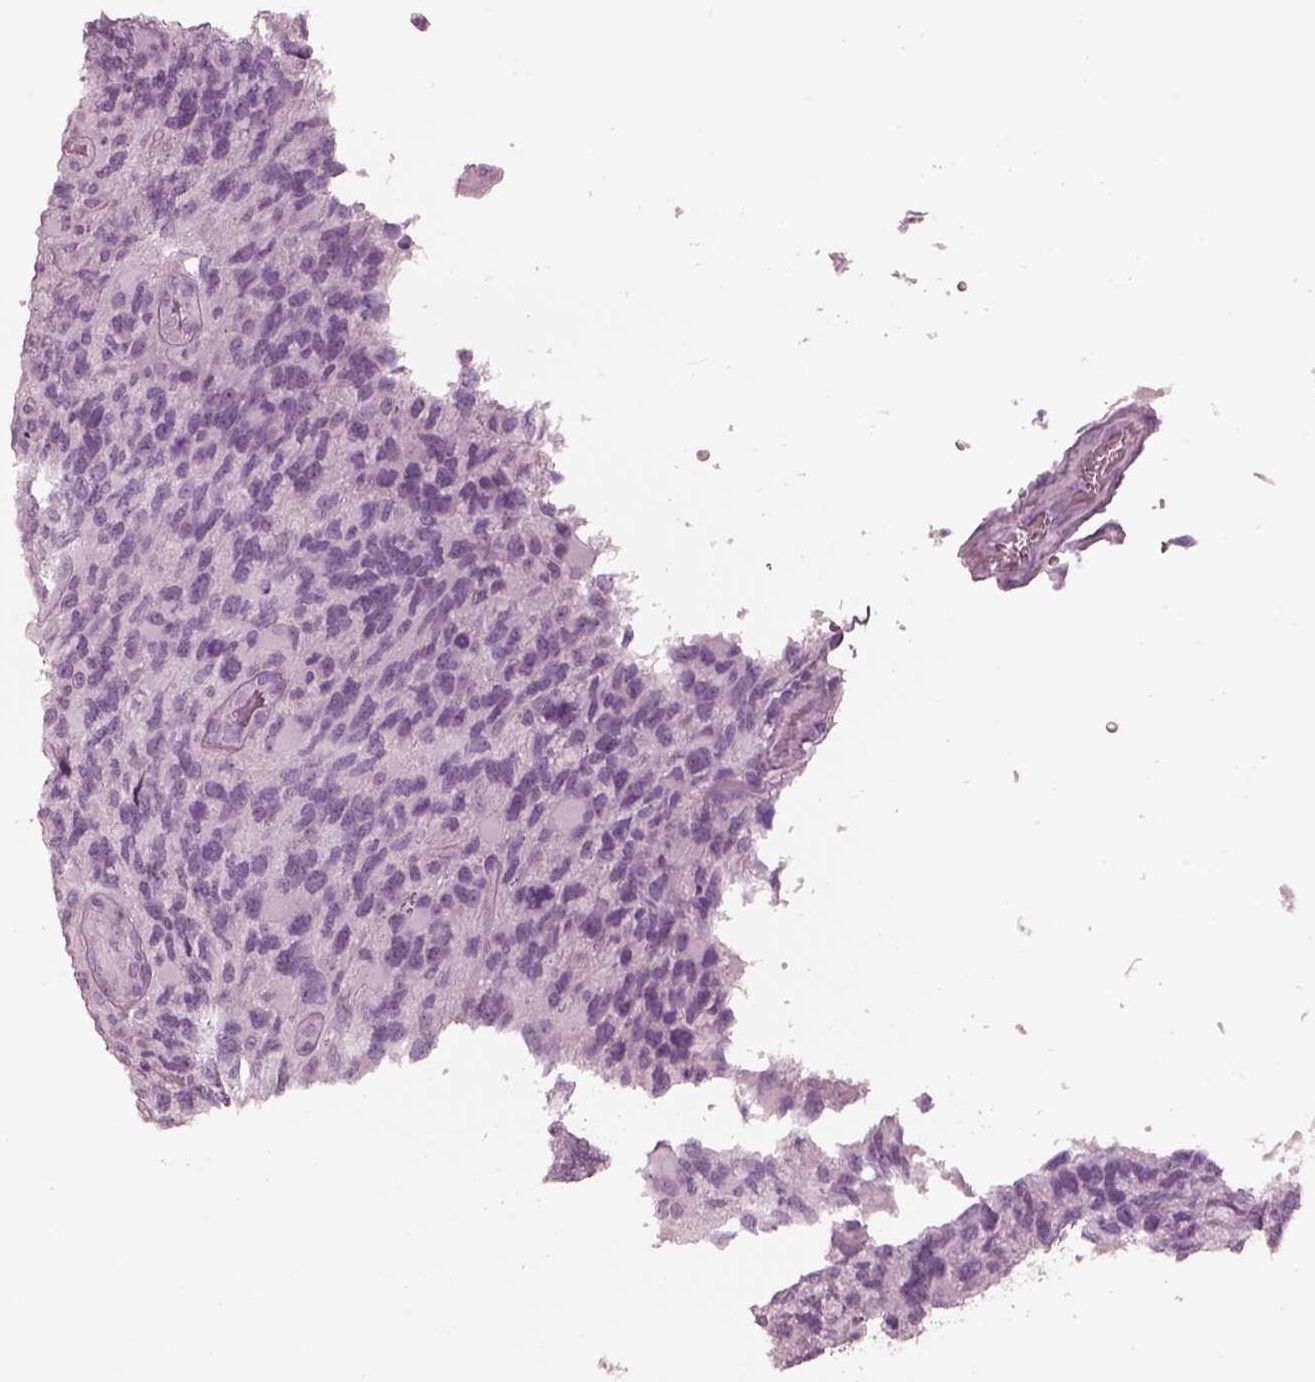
{"staining": {"intensity": "negative", "quantity": "none", "location": "none"}, "tissue": "glioma", "cell_type": "Tumor cells", "image_type": "cancer", "snomed": [{"axis": "morphology", "description": "Glioma, malignant, High grade"}, {"axis": "topography", "description": "Brain"}], "caption": "IHC of human glioma reveals no staining in tumor cells. The staining is performed using DAB brown chromogen with nuclei counter-stained in using hematoxylin.", "gene": "FABP9", "patient": {"sex": "female", "age": 71}}